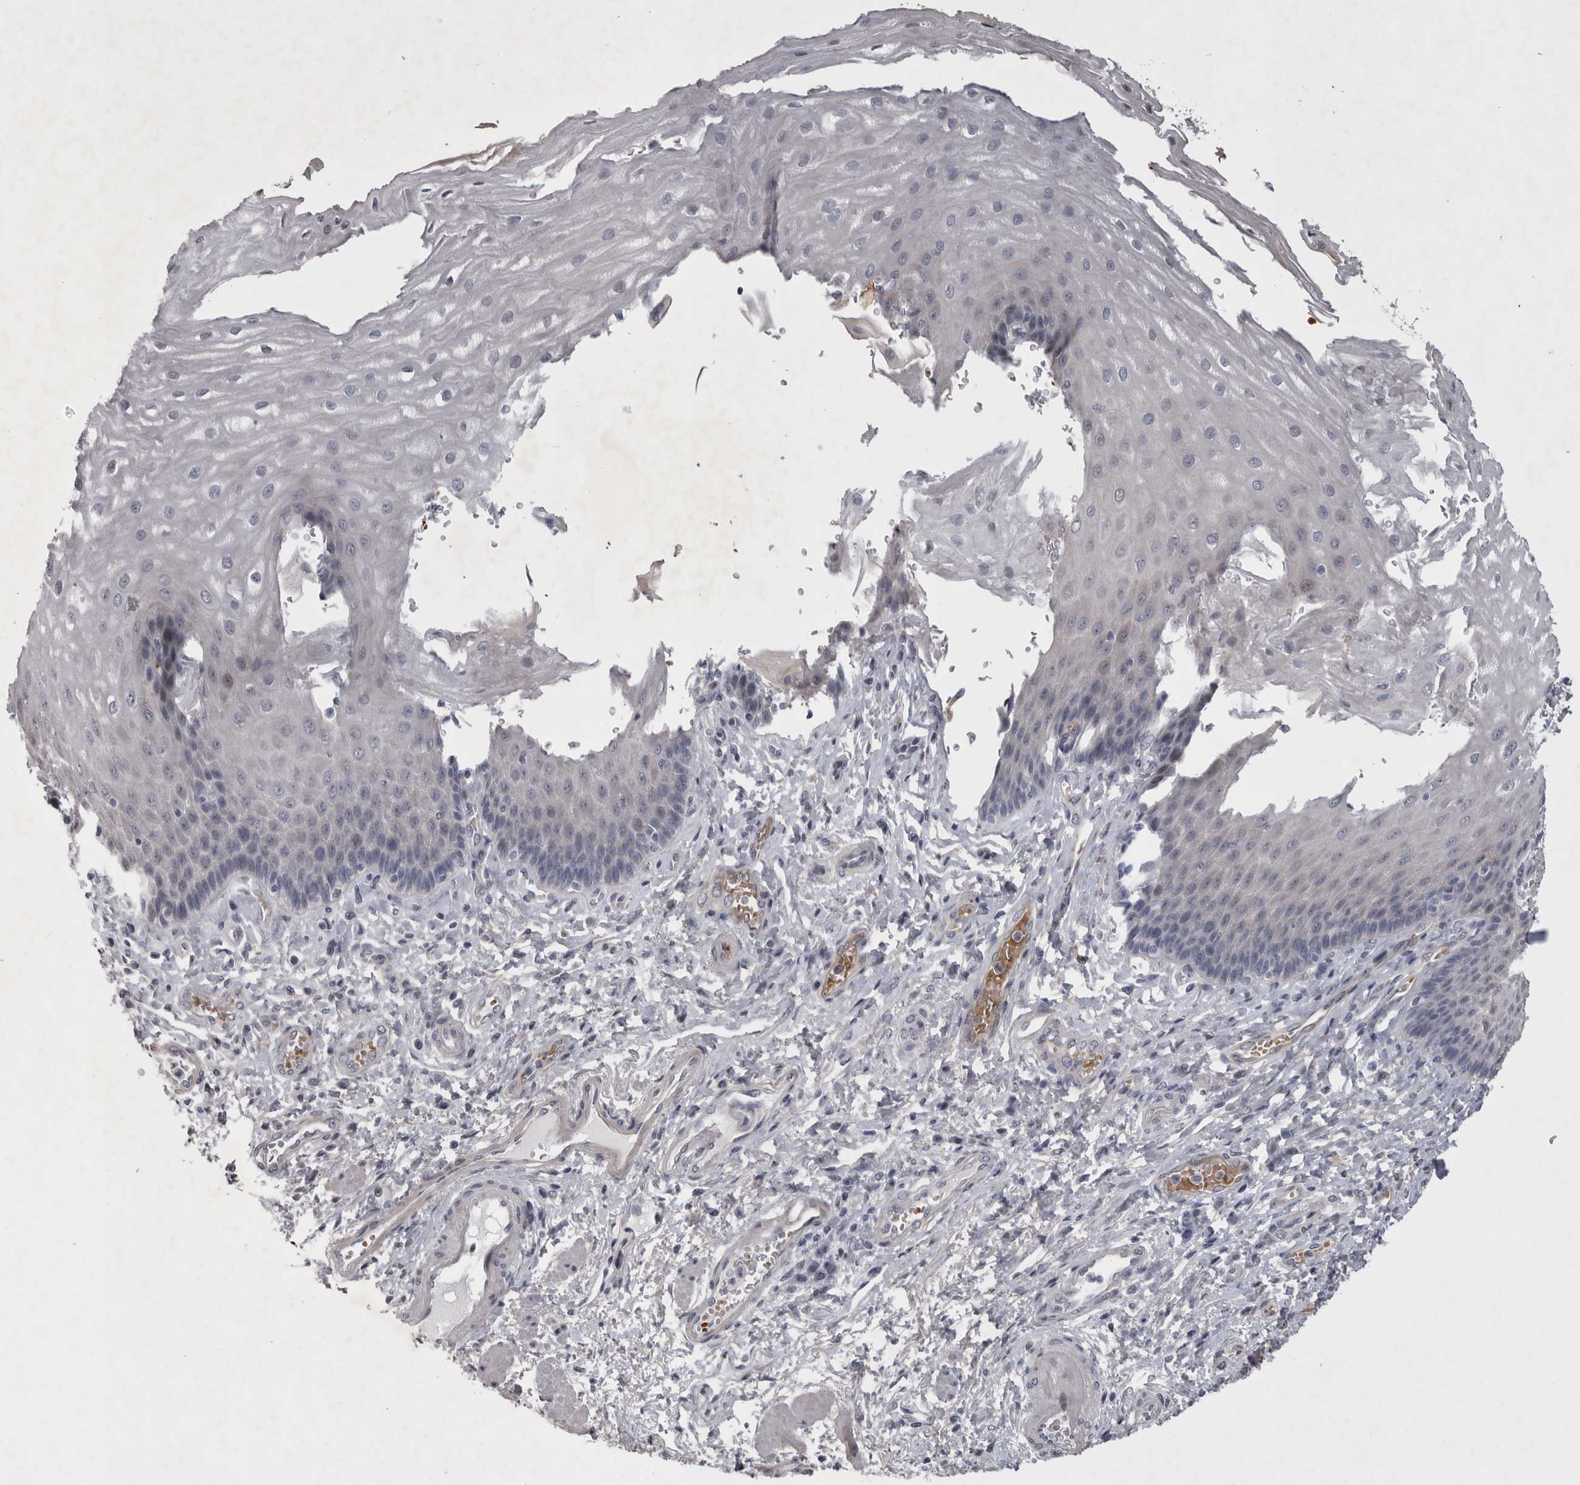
{"staining": {"intensity": "negative", "quantity": "none", "location": "none"}, "tissue": "esophagus", "cell_type": "Squamous epithelial cells", "image_type": "normal", "snomed": [{"axis": "morphology", "description": "Normal tissue, NOS"}, {"axis": "topography", "description": "Esophagus"}], "caption": "Human esophagus stained for a protein using immunohistochemistry (IHC) exhibits no expression in squamous epithelial cells.", "gene": "IFI44", "patient": {"sex": "male", "age": 54}}